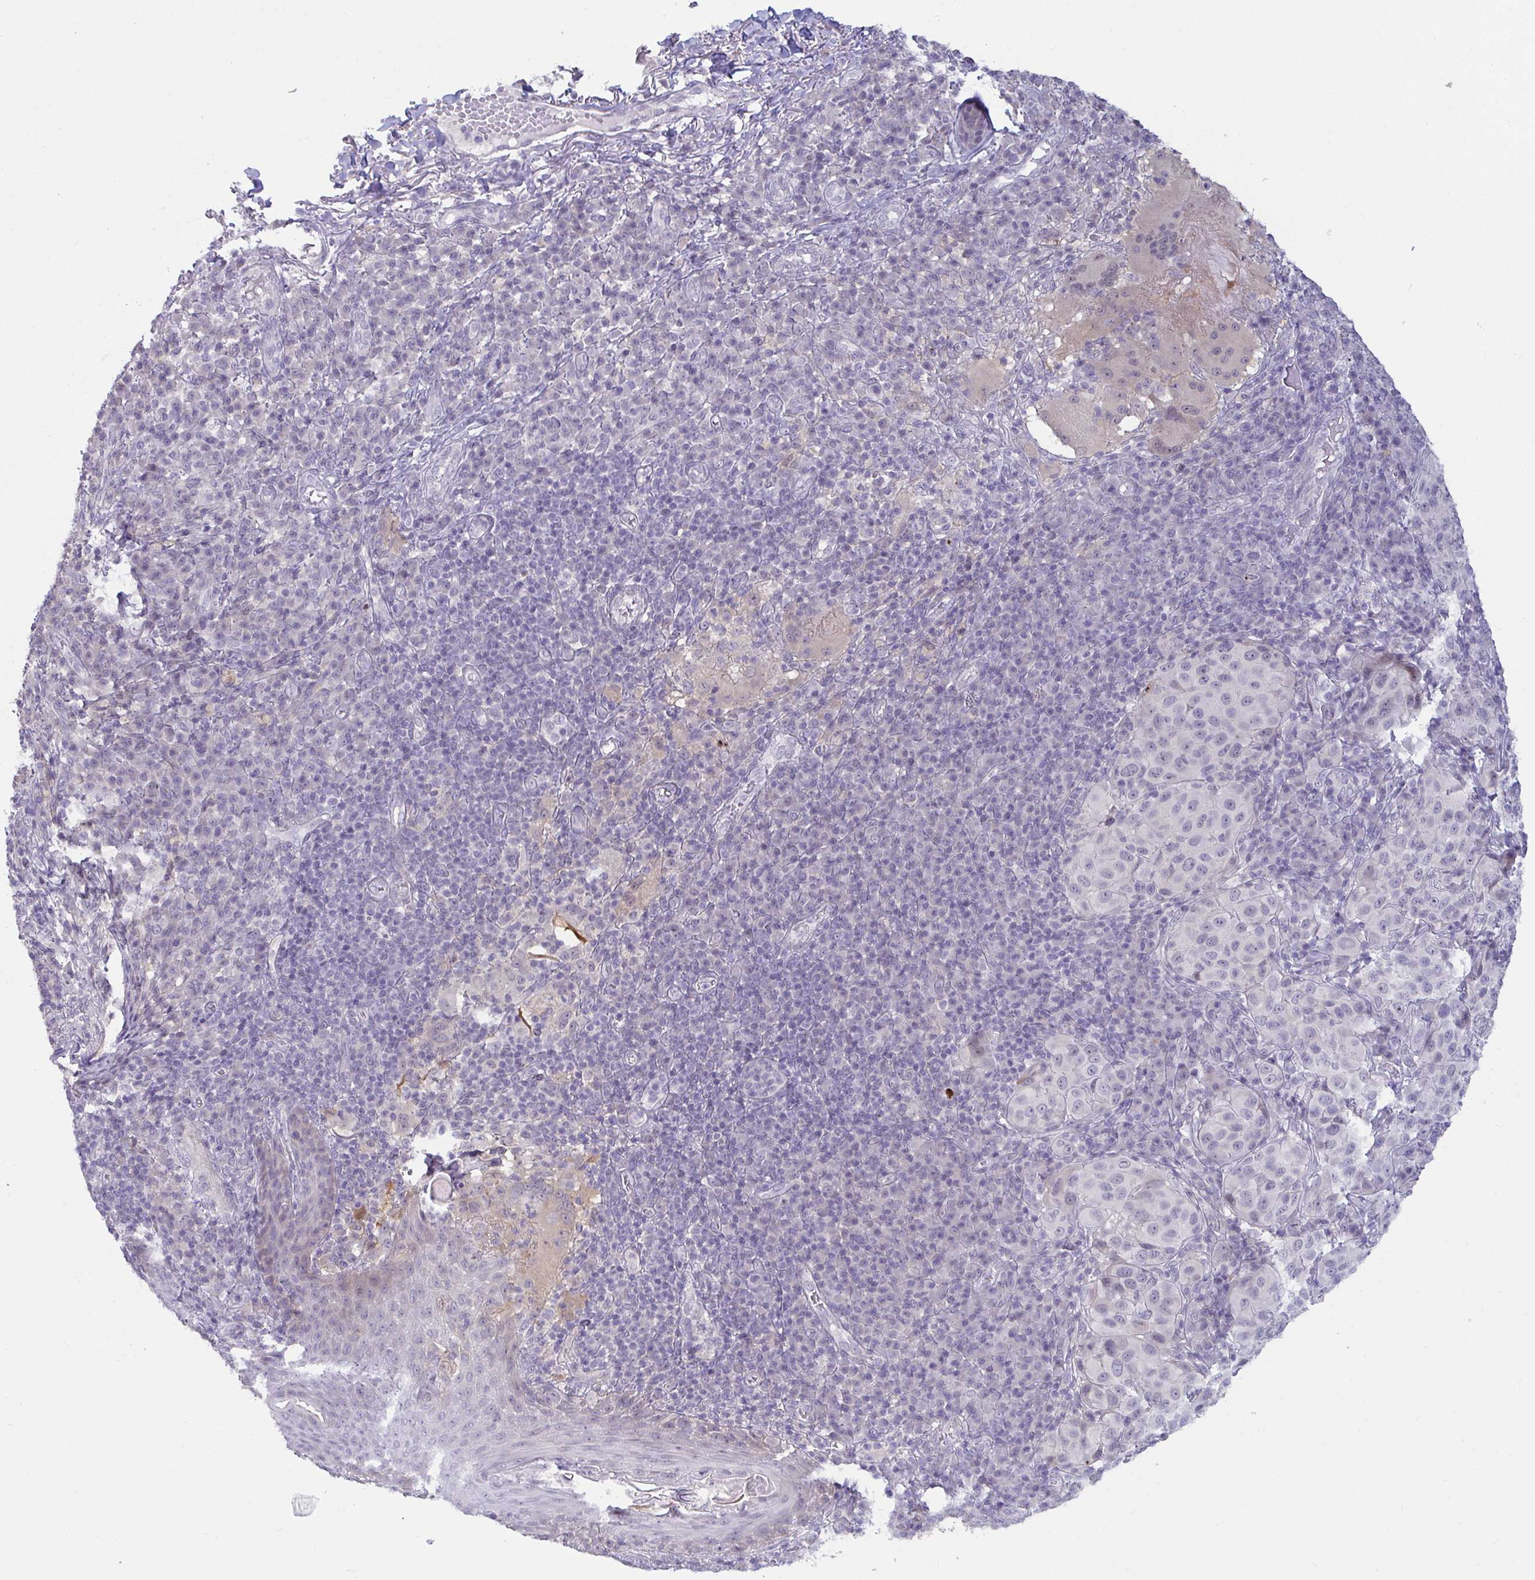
{"staining": {"intensity": "negative", "quantity": "none", "location": "none"}, "tissue": "melanoma", "cell_type": "Tumor cells", "image_type": "cancer", "snomed": [{"axis": "morphology", "description": "Malignant melanoma, NOS"}, {"axis": "topography", "description": "Skin"}], "caption": "This is an immunohistochemistry image of malignant melanoma. There is no positivity in tumor cells.", "gene": "GSTM1", "patient": {"sex": "male", "age": 38}}